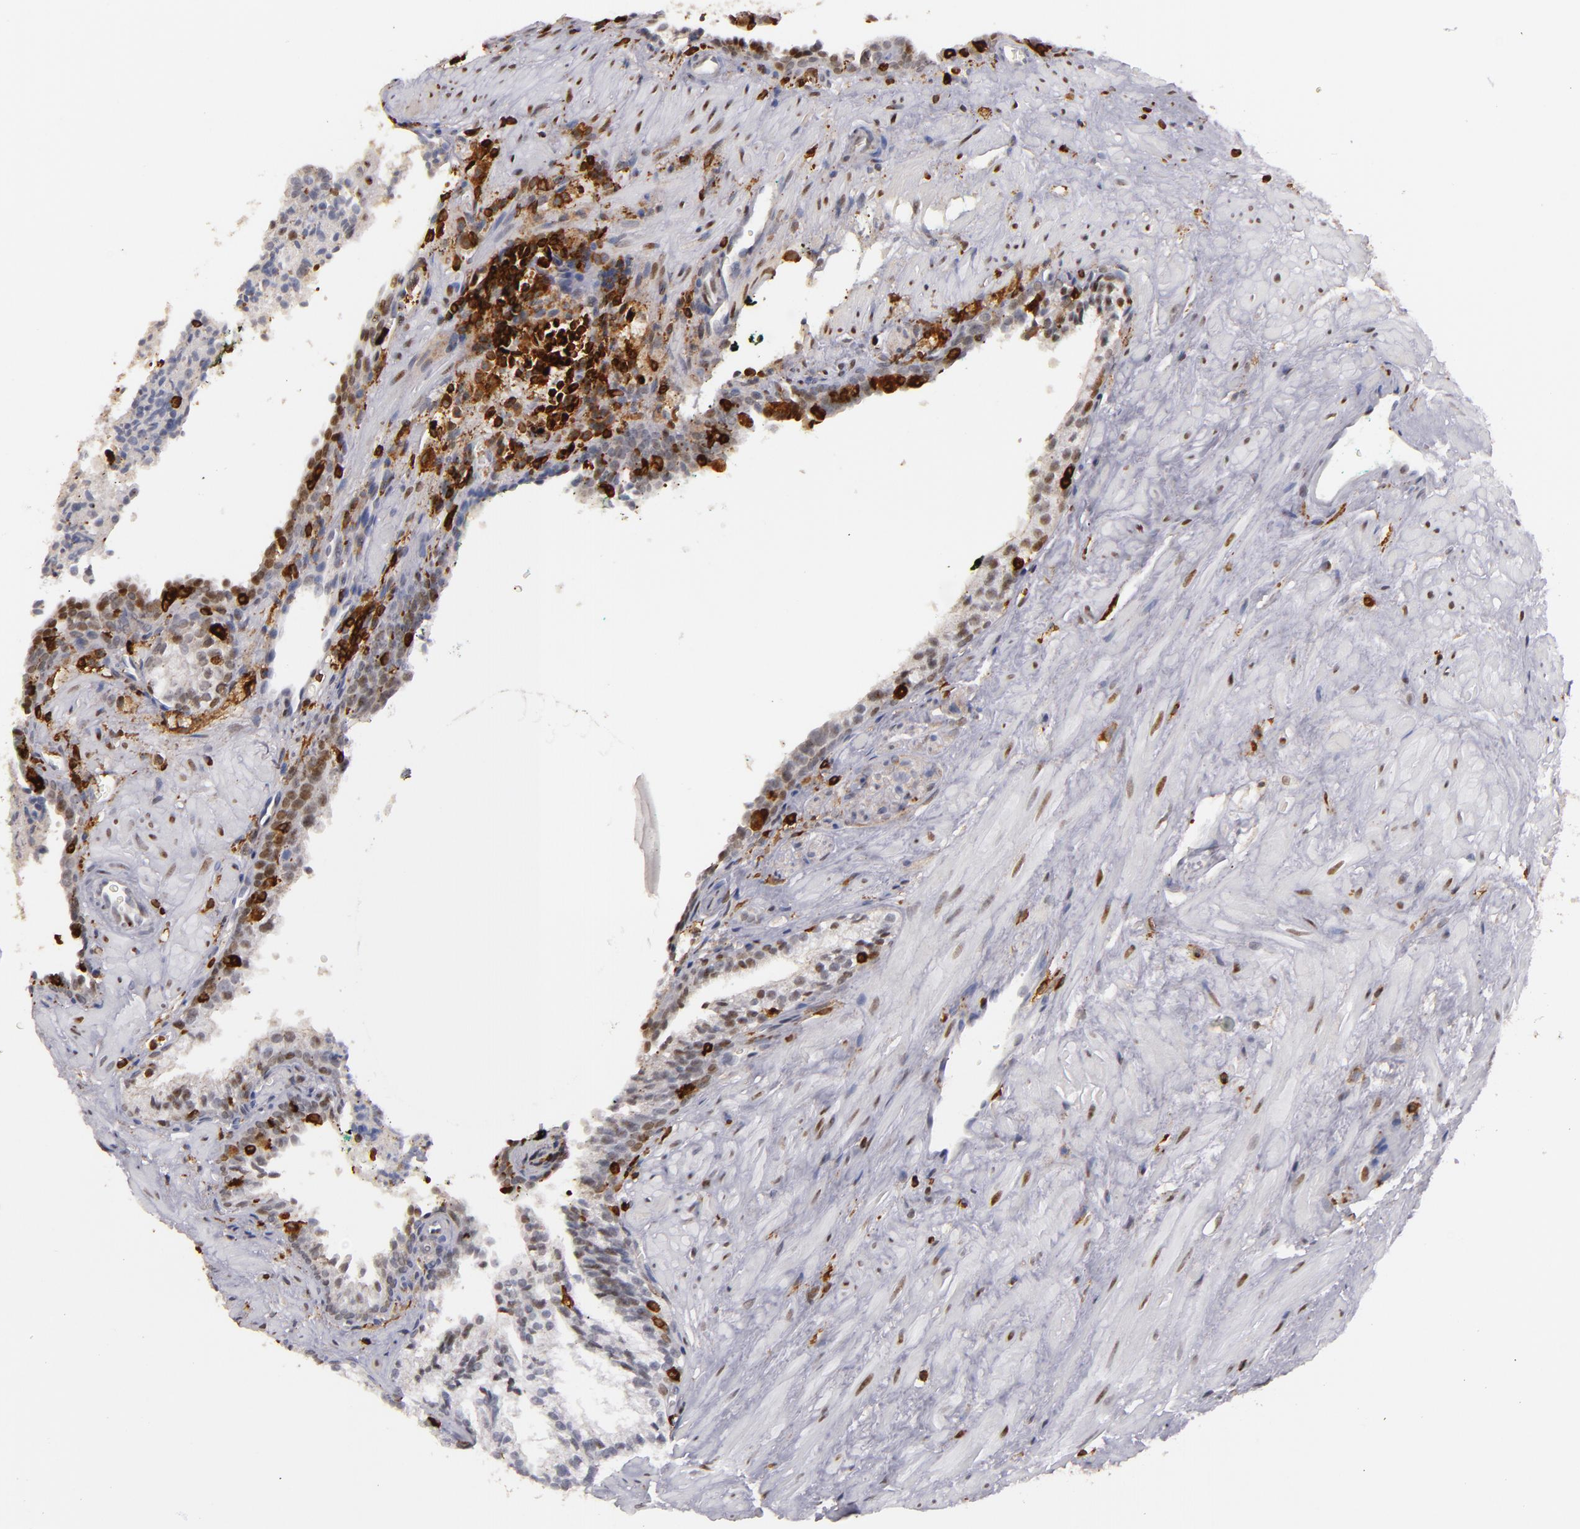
{"staining": {"intensity": "moderate", "quantity": "25%-75%", "location": "cytoplasmic/membranous,nuclear"}, "tissue": "prostate cancer", "cell_type": "Tumor cells", "image_type": "cancer", "snomed": [{"axis": "morphology", "description": "Adenocarcinoma, Medium grade"}, {"axis": "topography", "description": "Prostate"}], "caption": "Protein expression analysis of human prostate cancer reveals moderate cytoplasmic/membranous and nuclear expression in approximately 25%-75% of tumor cells.", "gene": "WAS", "patient": {"sex": "male", "age": 64}}